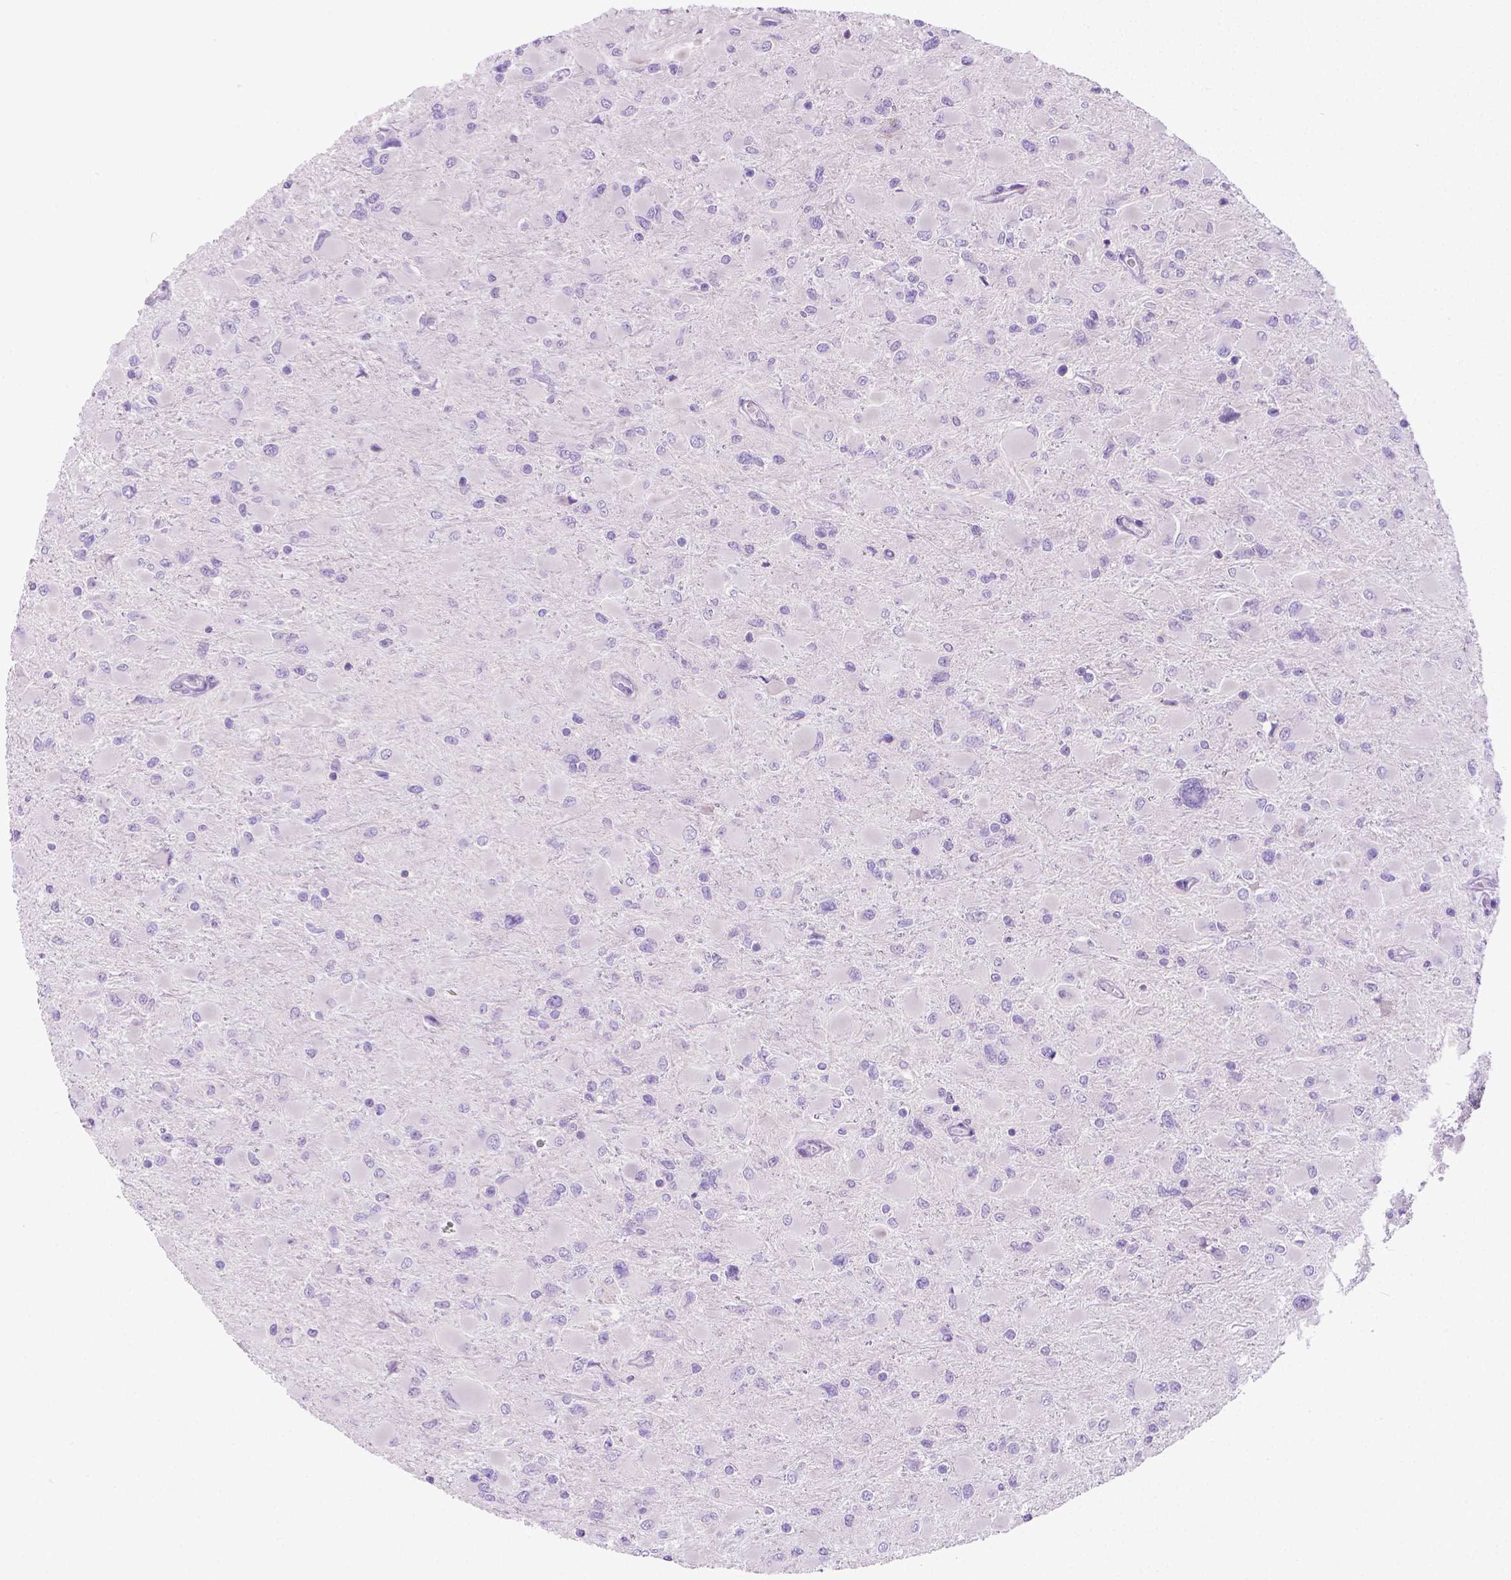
{"staining": {"intensity": "negative", "quantity": "none", "location": "none"}, "tissue": "glioma", "cell_type": "Tumor cells", "image_type": "cancer", "snomed": [{"axis": "morphology", "description": "Glioma, malignant, High grade"}, {"axis": "topography", "description": "Cerebral cortex"}], "caption": "A high-resolution photomicrograph shows IHC staining of high-grade glioma (malignant), which demonstrates no significant staining in tumor cells.", "gene": "FASN", "patient": {"sex": "female", "age": 36}}